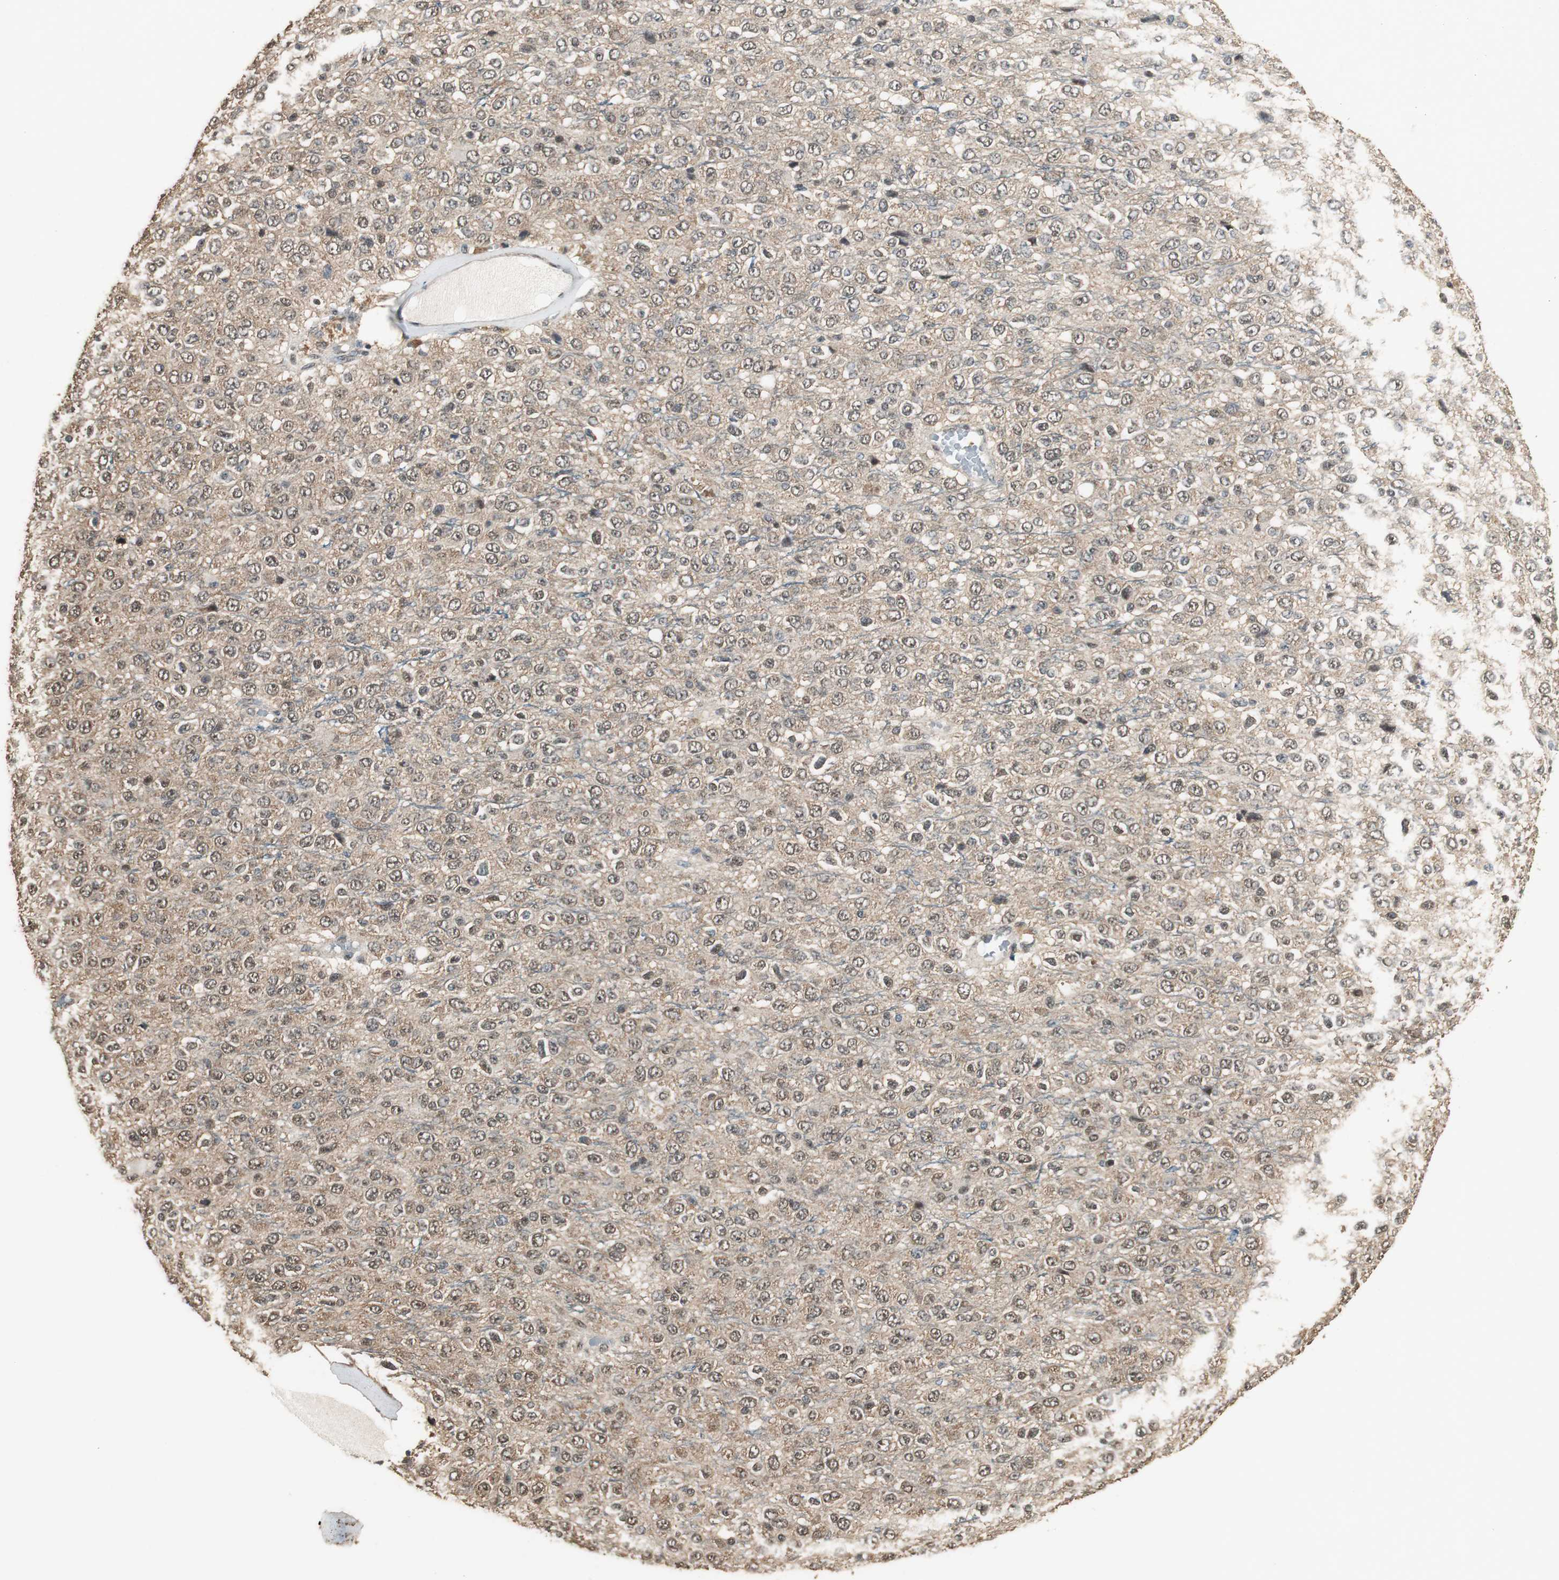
{"staining": {"intensity": "moderate", "quantity": ">75%", "location": "cytoplasmic/membranous,nuclear"}, "tissue": "glioma", "cell_type": "Tumor cells", "image_type": "cancer", "snomed": [{"axis": "morphology", "description": "Glioma, malignant, High grade"}, {"axis": "topography", "description": "pancreas cauda"}], "caption": "IHC image of neoplastic tissue: glioma stained using immunohistochemistry reveals medium levels of moderate protein expression localized specifically in the cytoplasmic/membranous and nuclear of tumor cells, appearing as a cytoplasmic/membranous and nuclear brown color.", "gene": "PPP1R13B", "patient": {"sex": "male", "age": 60}}